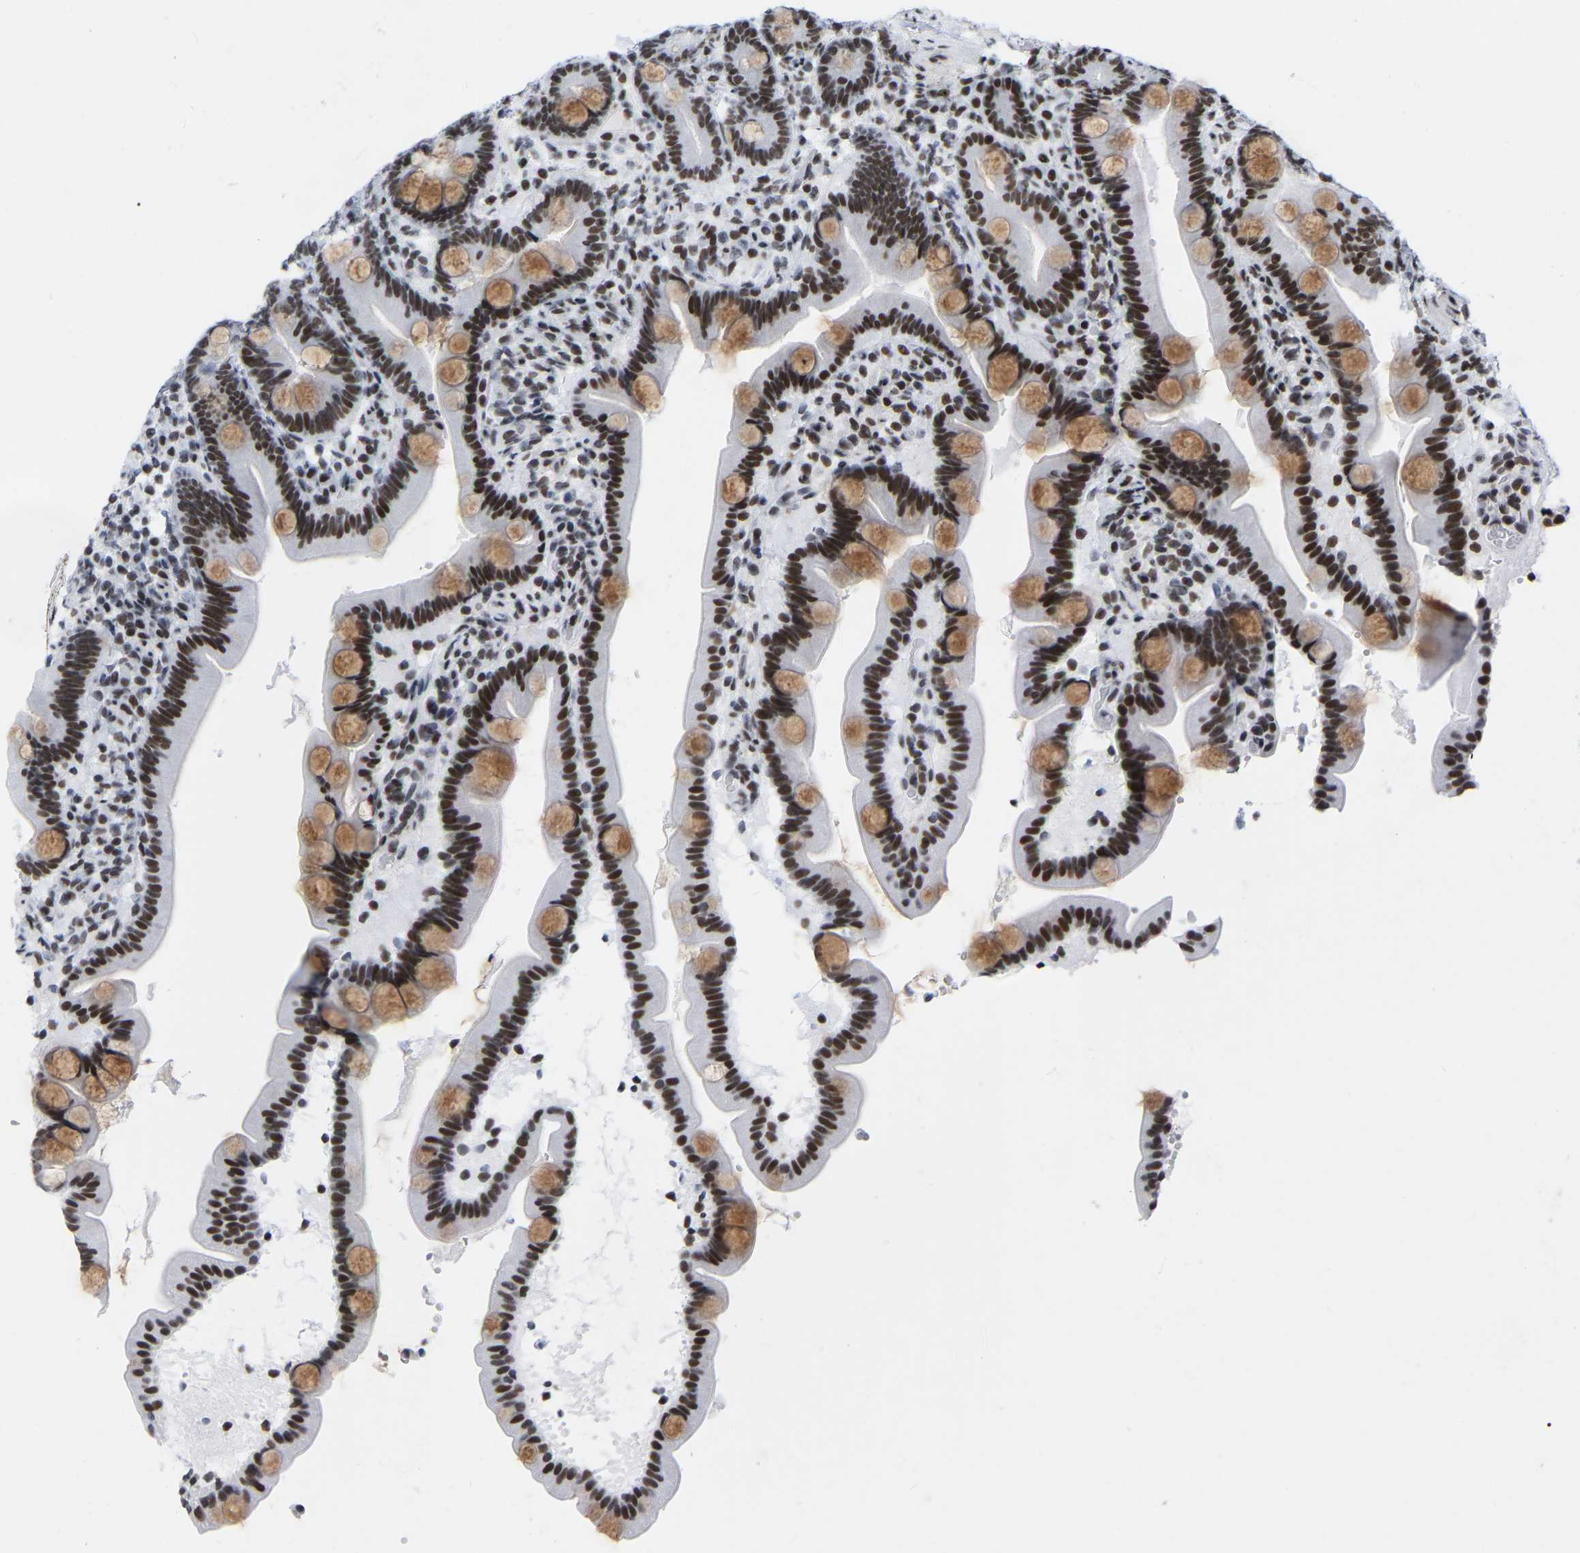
{"staining": {"intensity": "moderate", "quantity": ">75%", "location": "cytoplasmic/membranous,nuclear"}, "tissue": "duodenum", "cell_type": "Glandular cells", "image_type": "normal", "snomed": [{"axis": "morphology", "description": "Normal tissue, NOS"}, {"axis": "topography", "description": "Duodenum"}], "caption": "This is a histology image of immunohistochemistry staining of unremarkable duodenum, which shows moderate staining in the cytoplasmic/membranous,nuclear of glandular cells.", "gene": "PRCC", "patient": {"sex": "male", "age": 54}}